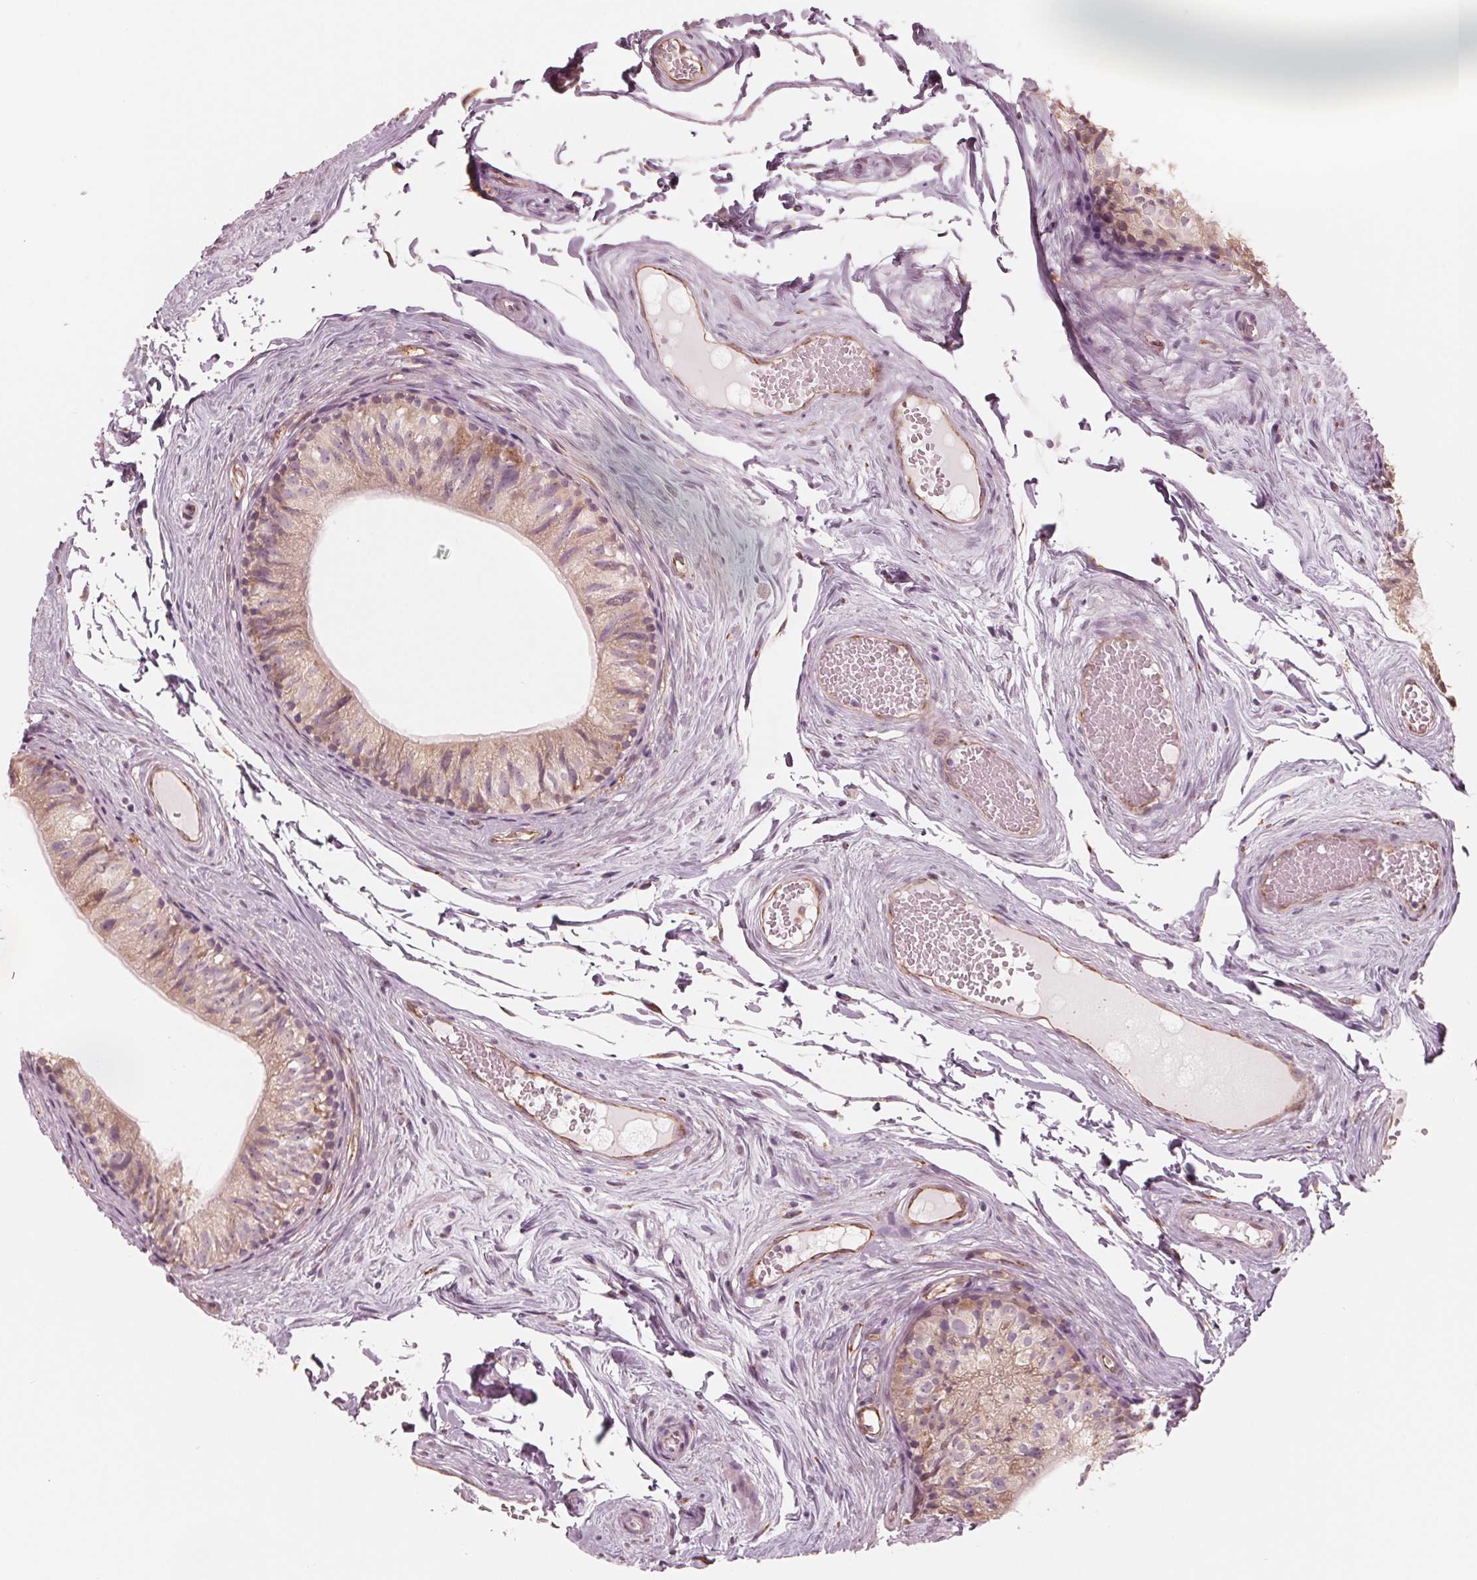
{"staining": {"intensity": "weak", "quantity": ">75%", "location": "cytoplasmic/membranous"}, "tissue": "epididymis", "cell_type": "Glandular cells", "image_type": "normal", "snomed": [{"axis": "morphology", "description": "Normal tissue, NOS"}, {"axis": "topography", "description": "Epididymis"}], "caption": "Human epididymis stained with a brown dye demonstrates weak cytoplasmic/membranous positive expression in about >75% of glandular cells.", "gene": "IKBIP", "patient": {"sex": "male", "age": 45}}